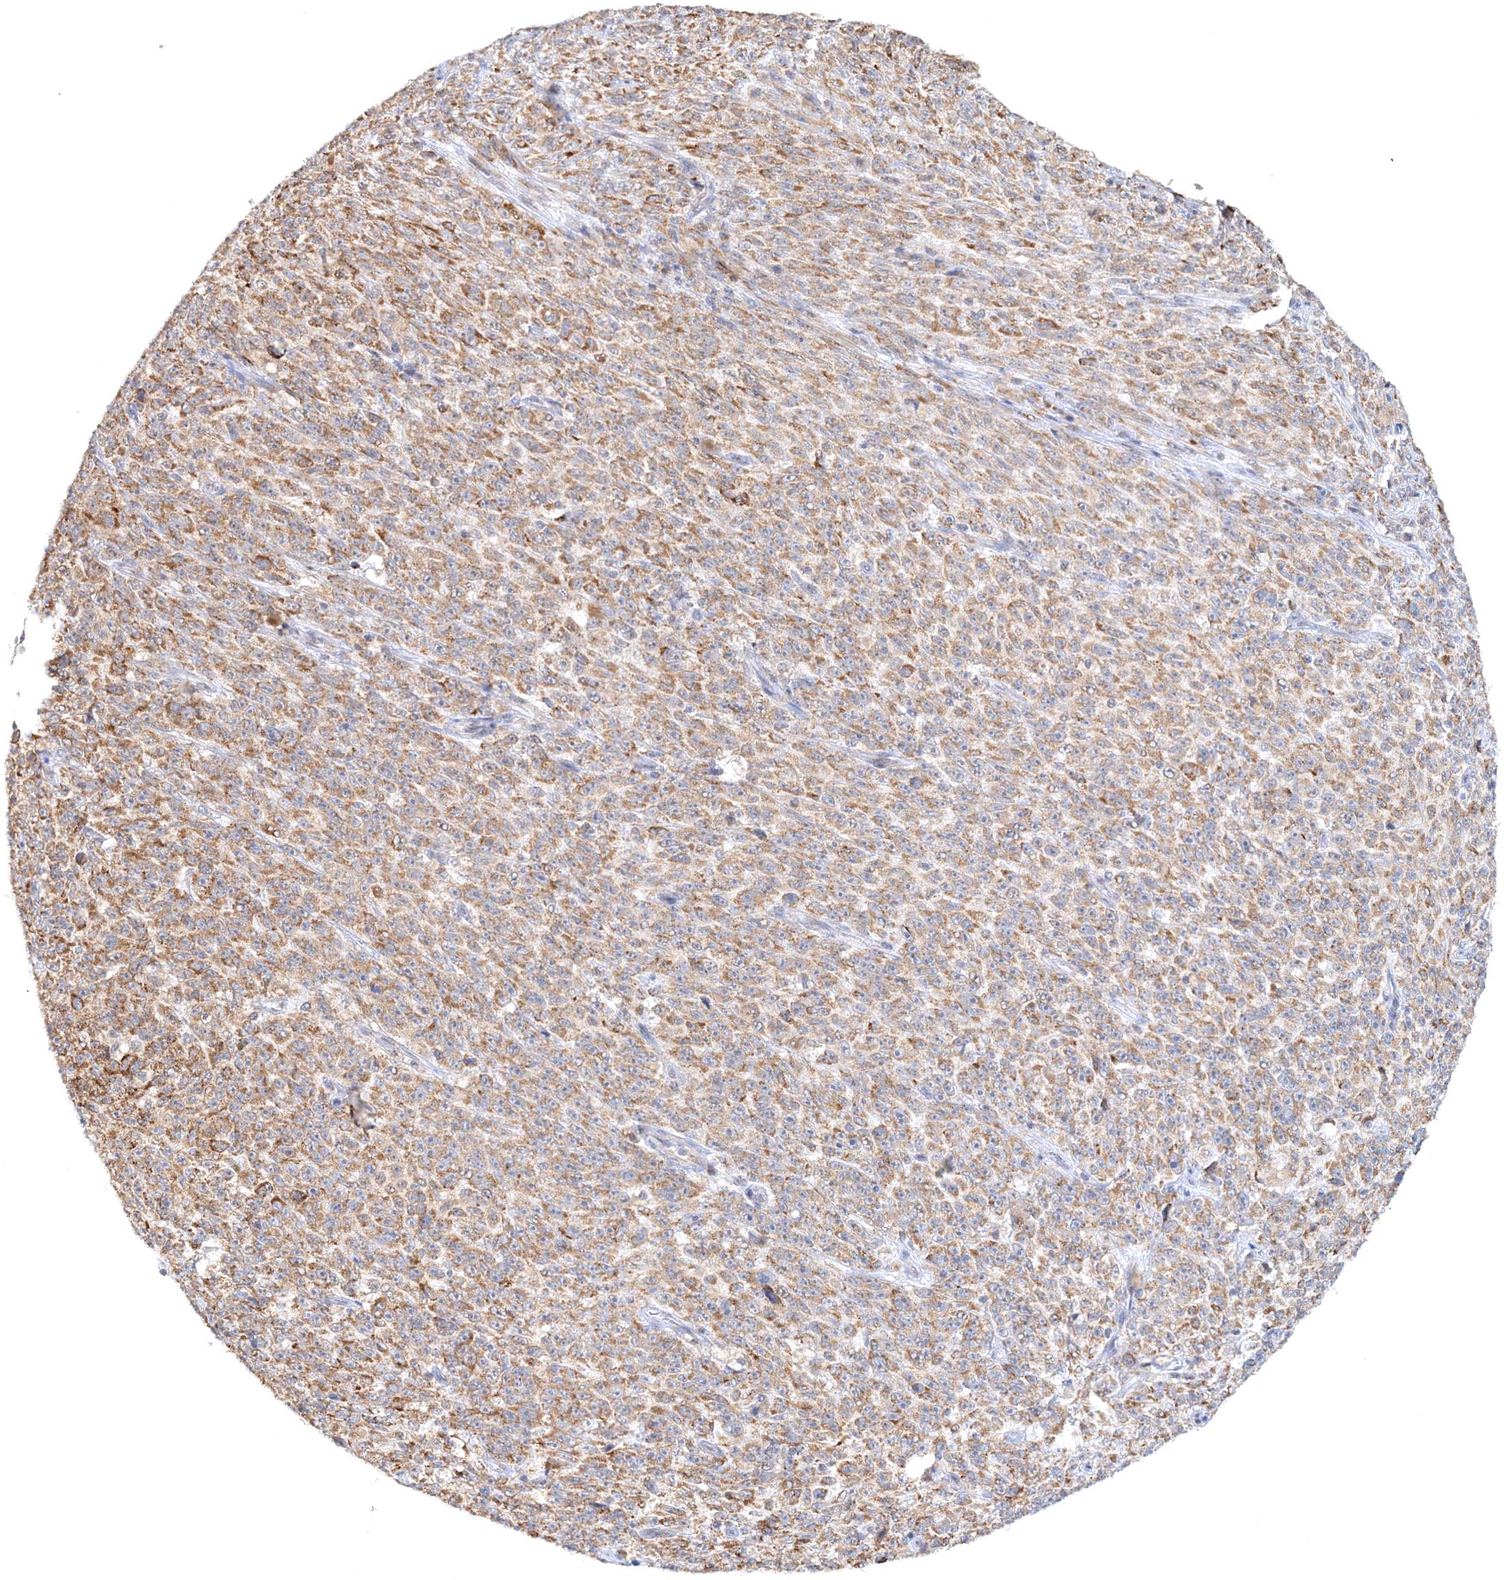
{"staining": {"intensity": "moderate", "quantity": ">75%", "location": "cytoplasmic/membranous"}, "tissue": "melanoma", "cell_type": "Tumor cells", "image_type": "cancer", "snomed": [{"axis": "morphology", "description": "Malignant melanoma, NOS"}, {"axis": "topography", "description": "Skin"}], "caption": "High-magnification brightfield microscopy of melanoma stained with DAB (brown) and counterstained with hematoxylin (blue). tumor cells exhibit moderate cytoplasmic/membranous positivity is seen in about>75% of cells.", "gene": "RNF150", "patient": {"sex": "female", "age": 82}}